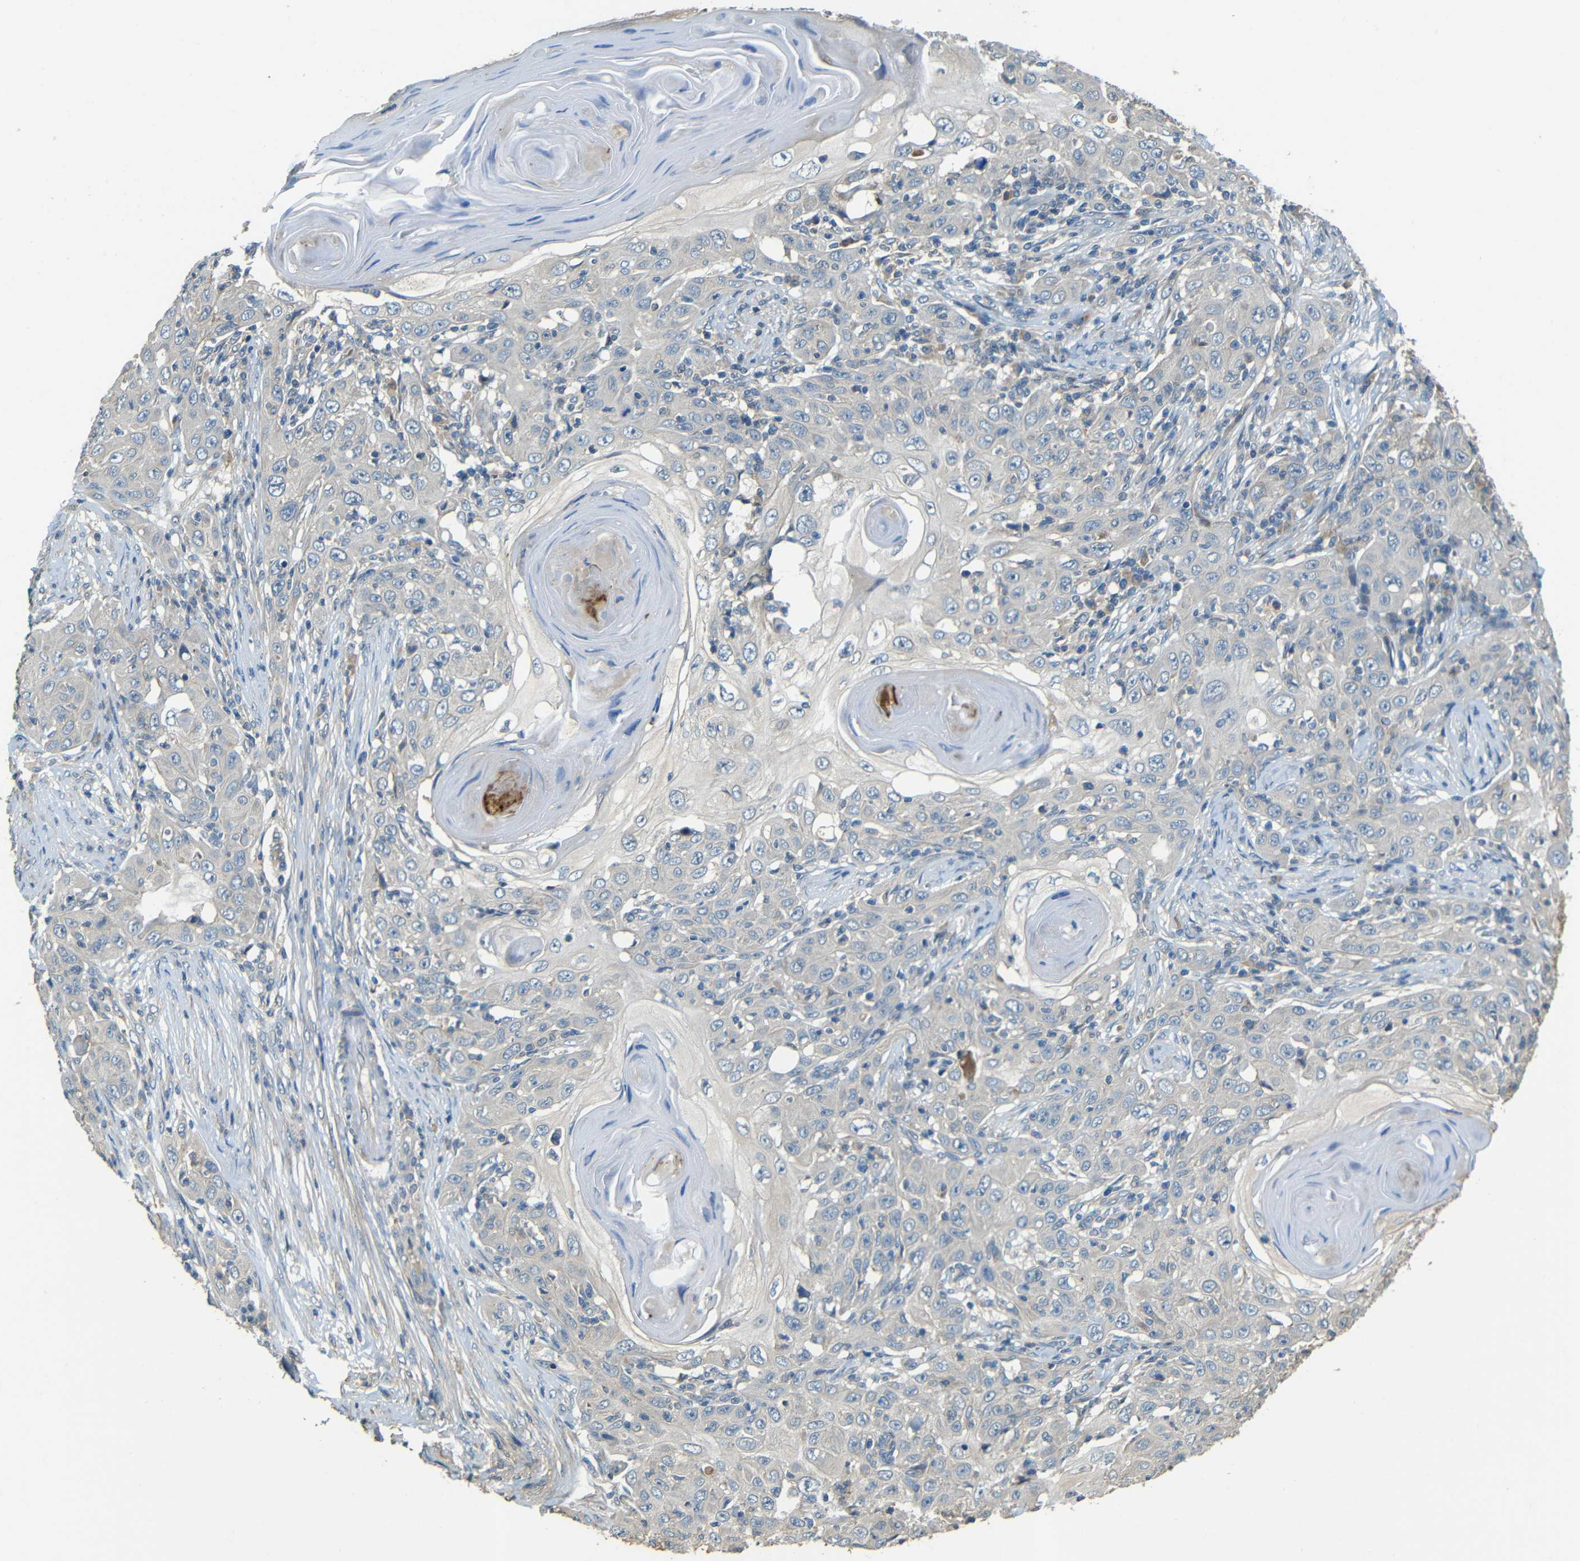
{"staining": {"intensity": "negative", "quantity": "none", "location": "none"}, "tissue": "skin cancer", "cell_type": "Tumor cells", "image_type": "cancer", "snomed": [{"axis": "morphology", "description": "Squamous cell carcinoma, NOS"}, {"axis": "topography", "description": "Skin"}], "caption": "DAB (3,3'-diaminobenzidine) immunohistochemical staining of skin squamous cell carcinoma reveals no significant staining in tumor cells. Brightfield microscopy of IHC stained with DAB (3,3'-diaminobenzidine) (brown) and hematoxylin (blue), captured at high magnification.", "gene": "FNDC3A", "patient": {"sex": "female", "age": 88}}